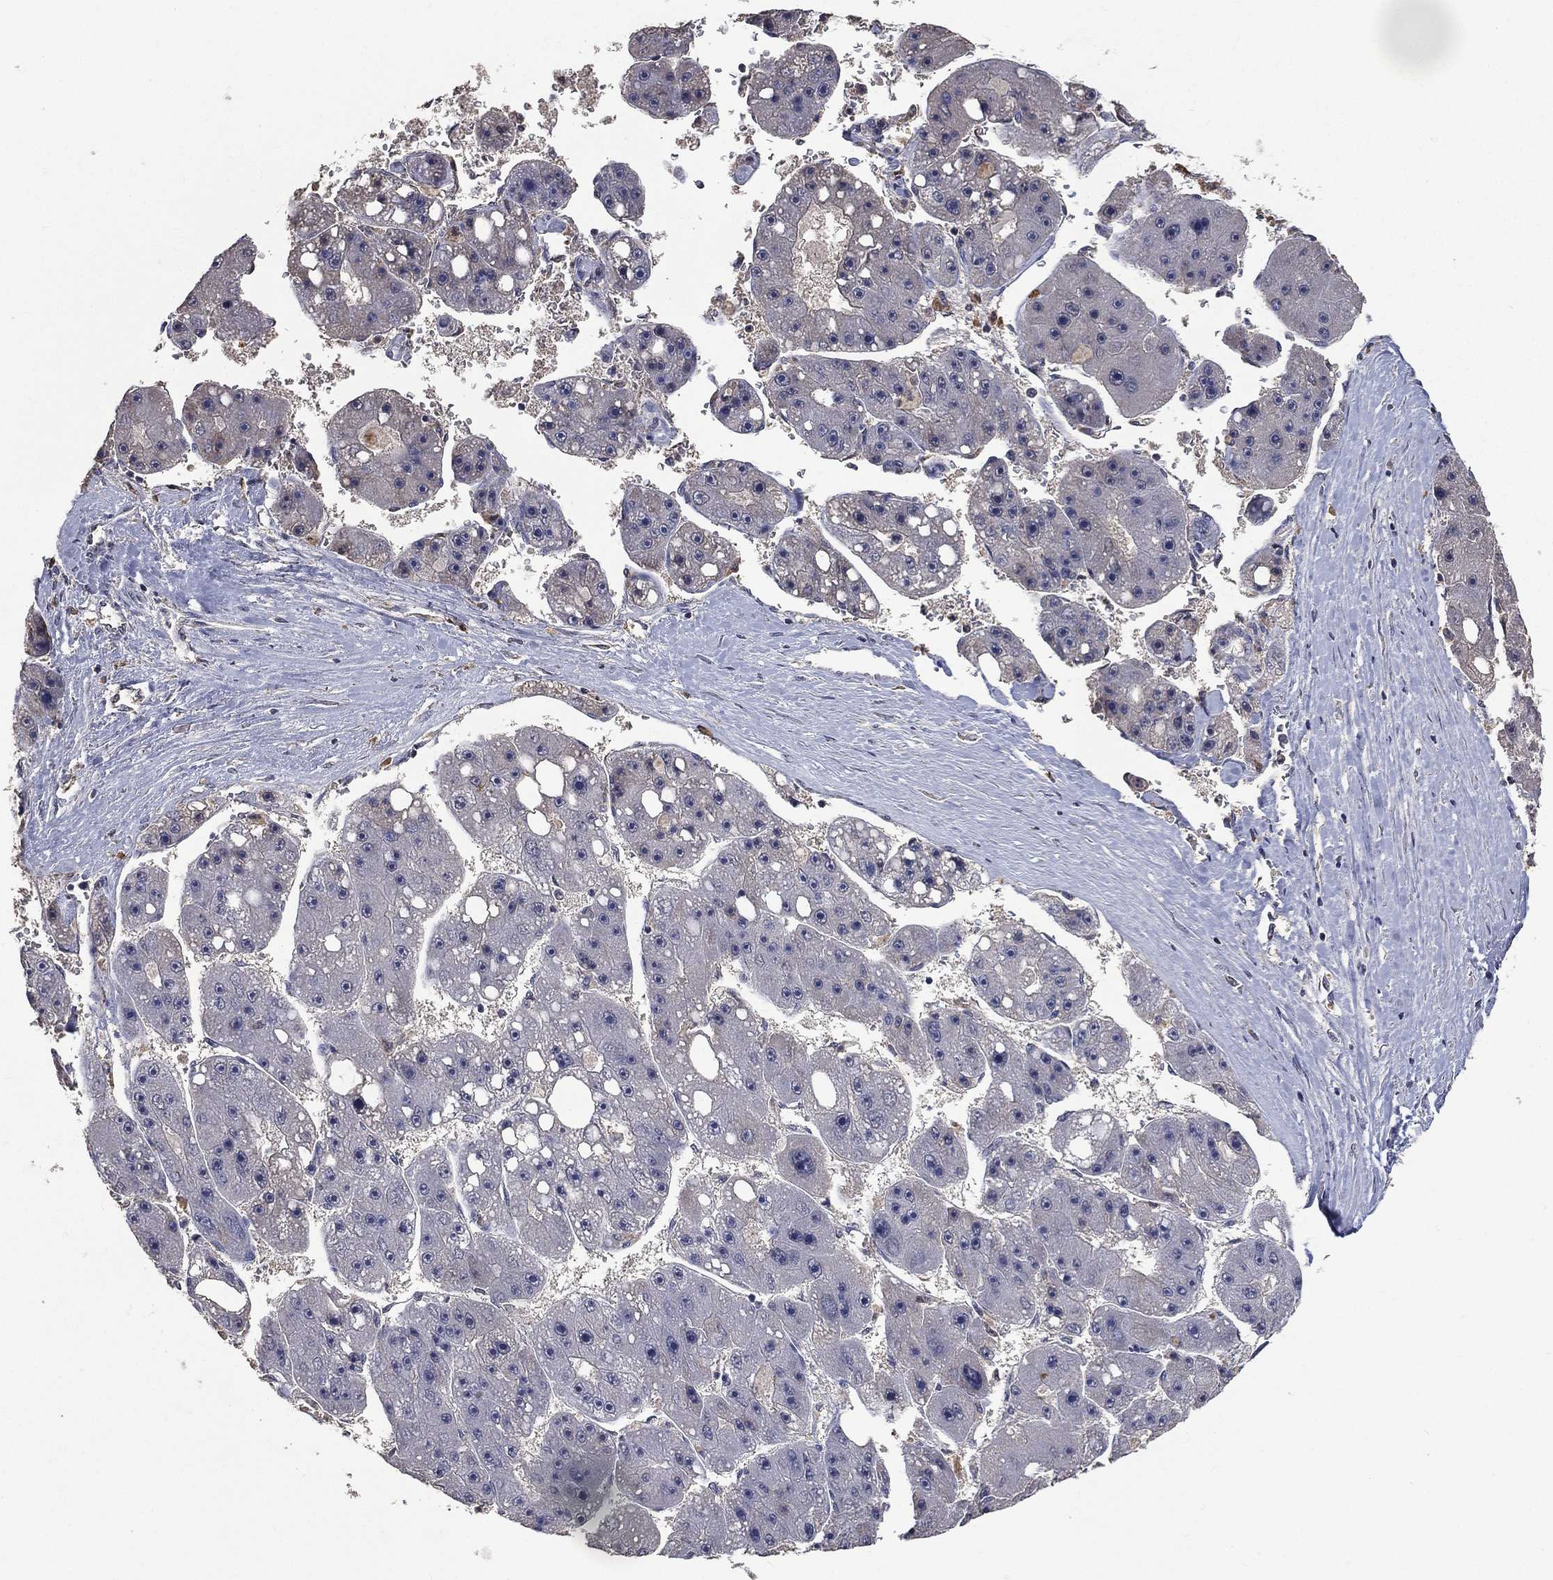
{"staining": {"intensity": "negative", "quantity": "none", "location": "none"}, "tissue": "liver cancer", "cell_type": "Tumor cells", "image_type": "cancer", "snomed": [{"axis": "morphology", "description": "Carcinoma, Hepatocellular, NOS"}, {"axis": "topography", "description": "Liver"}], "caption": "Immunohistochemical staining of human liver hepatocellular carcinoma displays no significant positivity in tumor cells.", "gene": "SNAP25", "patient": {"sex": "female", "age": 61}}